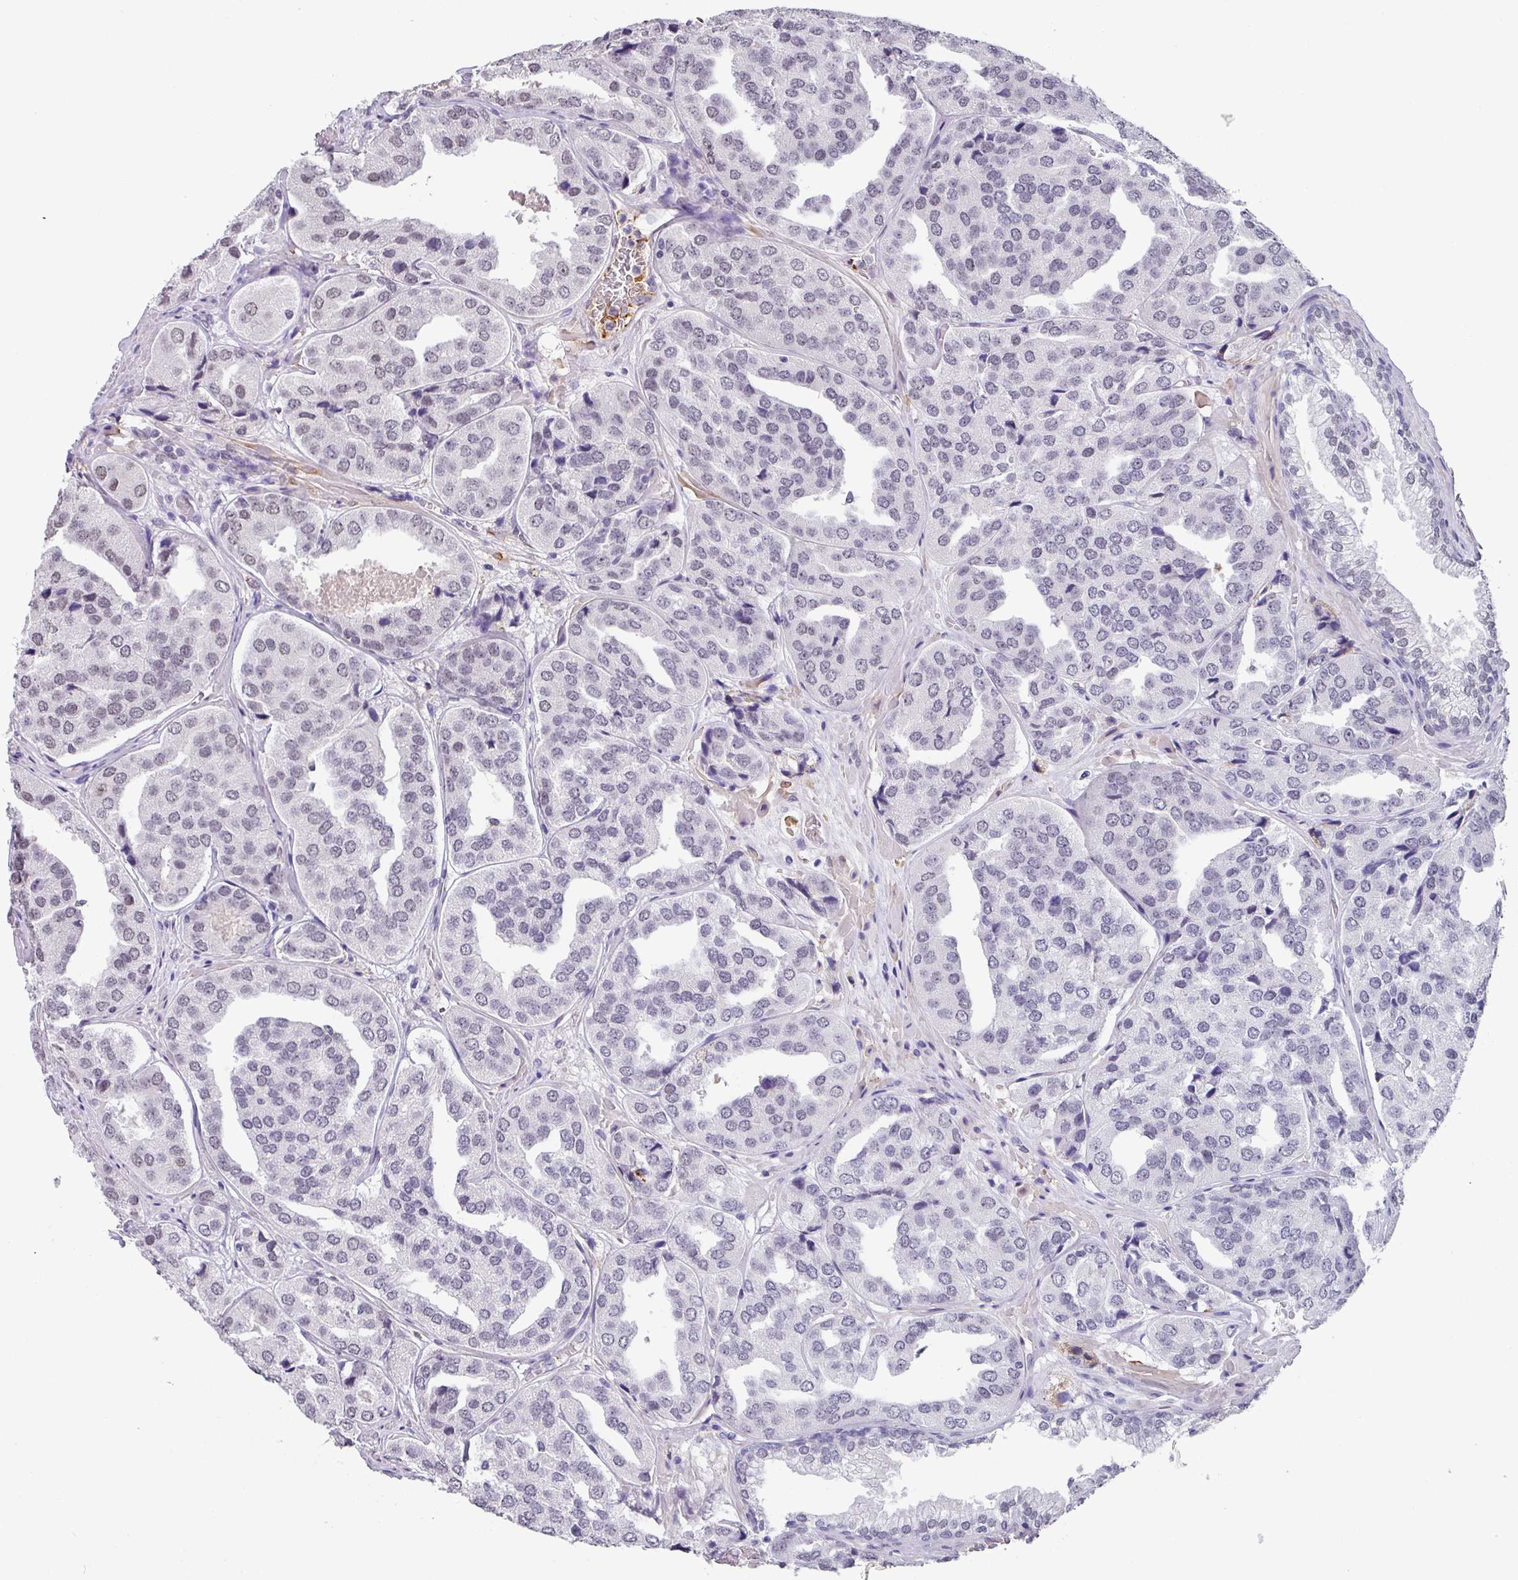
{"staining": {"intensity": "weak", "quantity": "25%-75%", "location": "nuclear"}, "tissue": "prostate cancer", "cell_type": "Tumor cells", "image_type": "cancer", "snomed": [{"axis": "morphology", "description": "Adenocarcinoma, High grade"}, {"axis": "topography", "description": "Prostate"}], "caption": "Prostate cancer stained for a protein exhibits weak nuclear positivity in tumor cells.", "gene": "C1QB", "patient": {"sex": "male", "age": 63}}